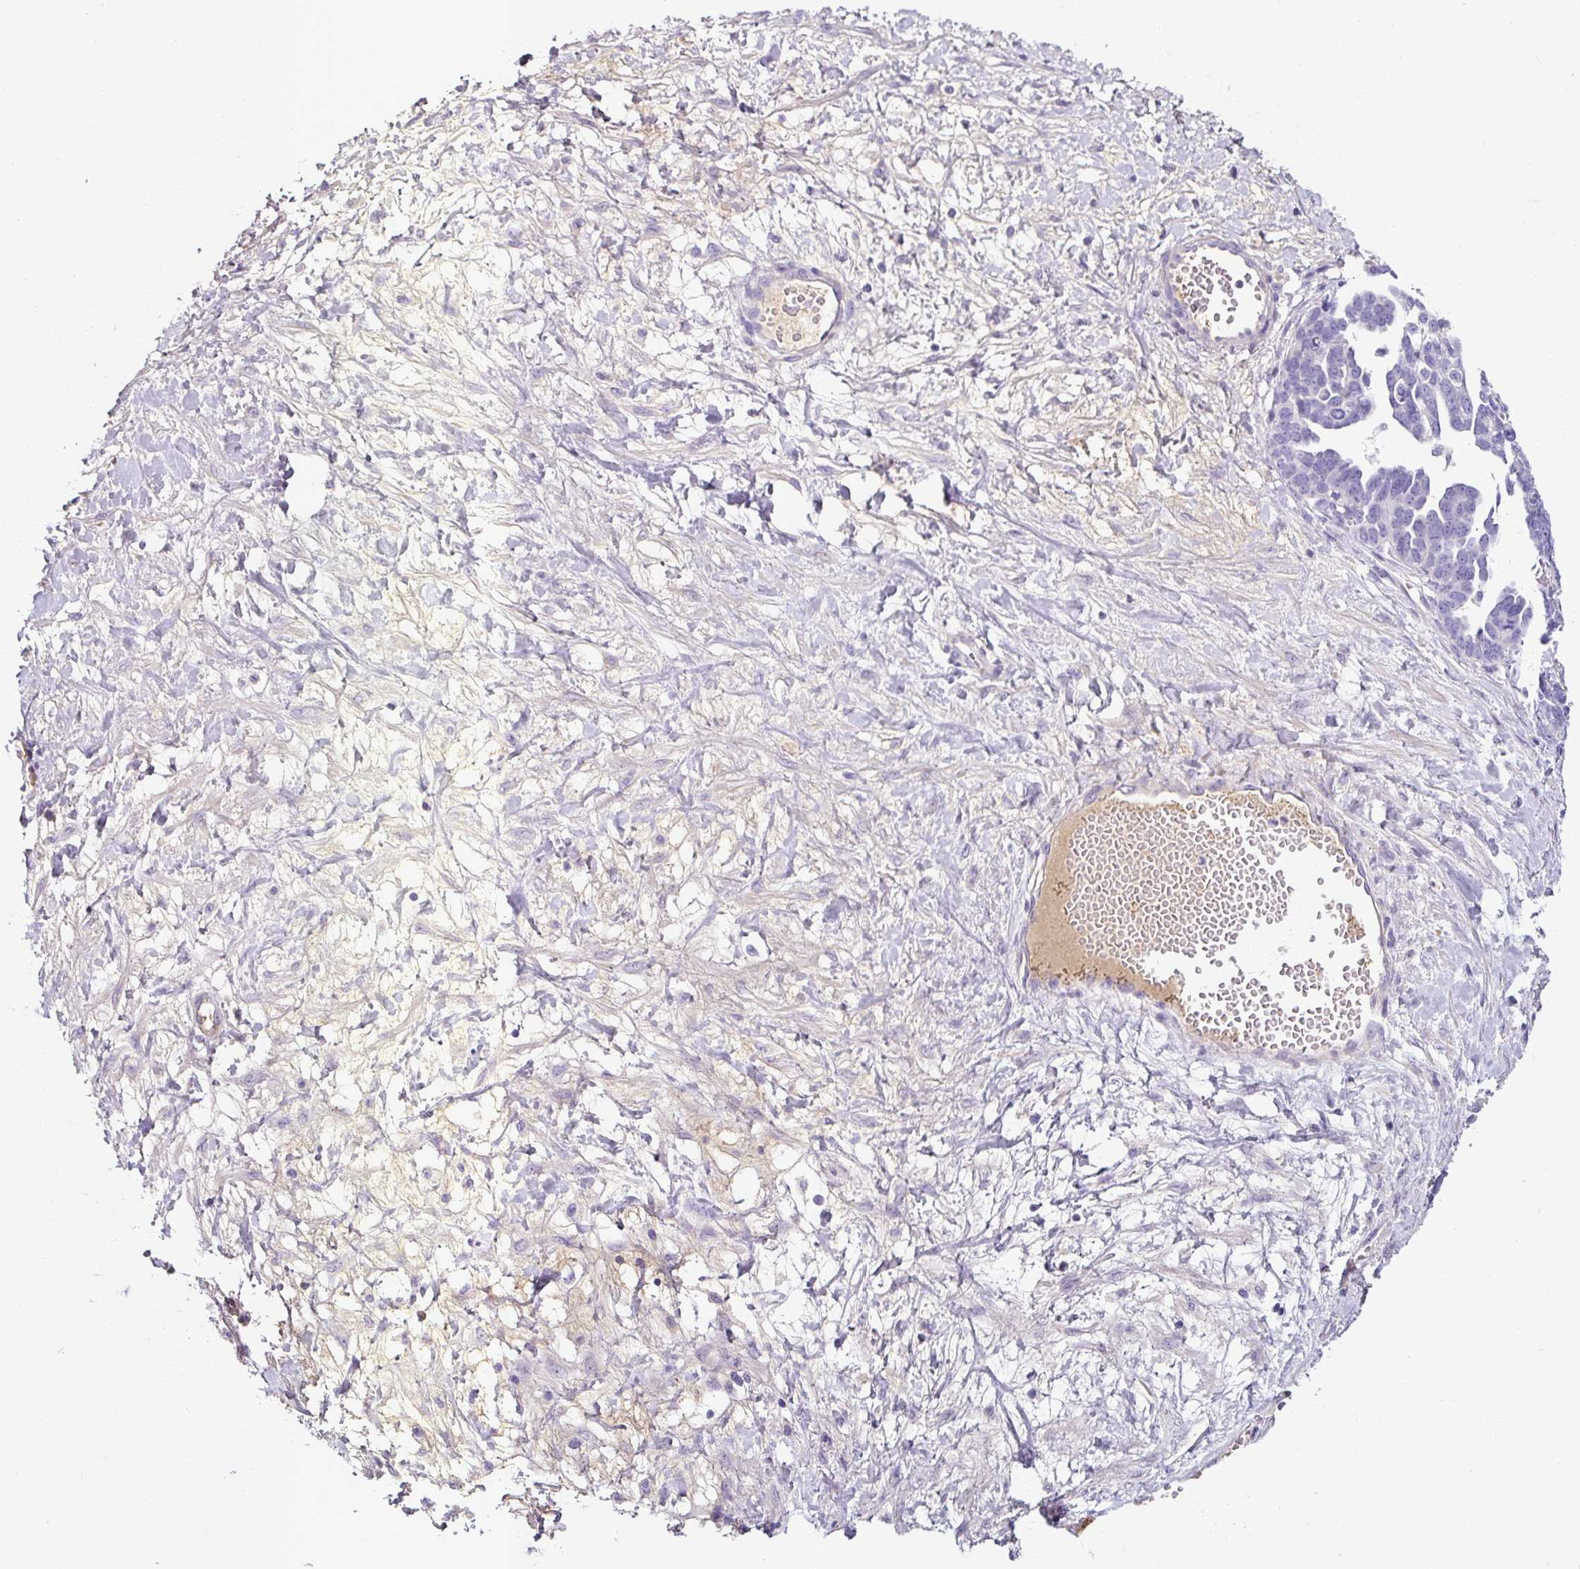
{"staining": {"intensity": "negative", "quantity": "none", "location": "none"}, "tissue": "ovarian cancer", "cell_type": "Tumor cells", "image_type": "cancer", "snomed": [{"axis": "morphology", "description": "Cystadenocarcinoma, serous, NOS"}, {"axis": "topography", "description": "Ovary"}], "caption": "This image is of ovarian cancer stained with IHC to label a protein in brown with the nuclei are counter-stained blue. There is no positivity in tumor cells.", "gene": "OR14A2", "patient": {"sex": "female", "age": 54}}